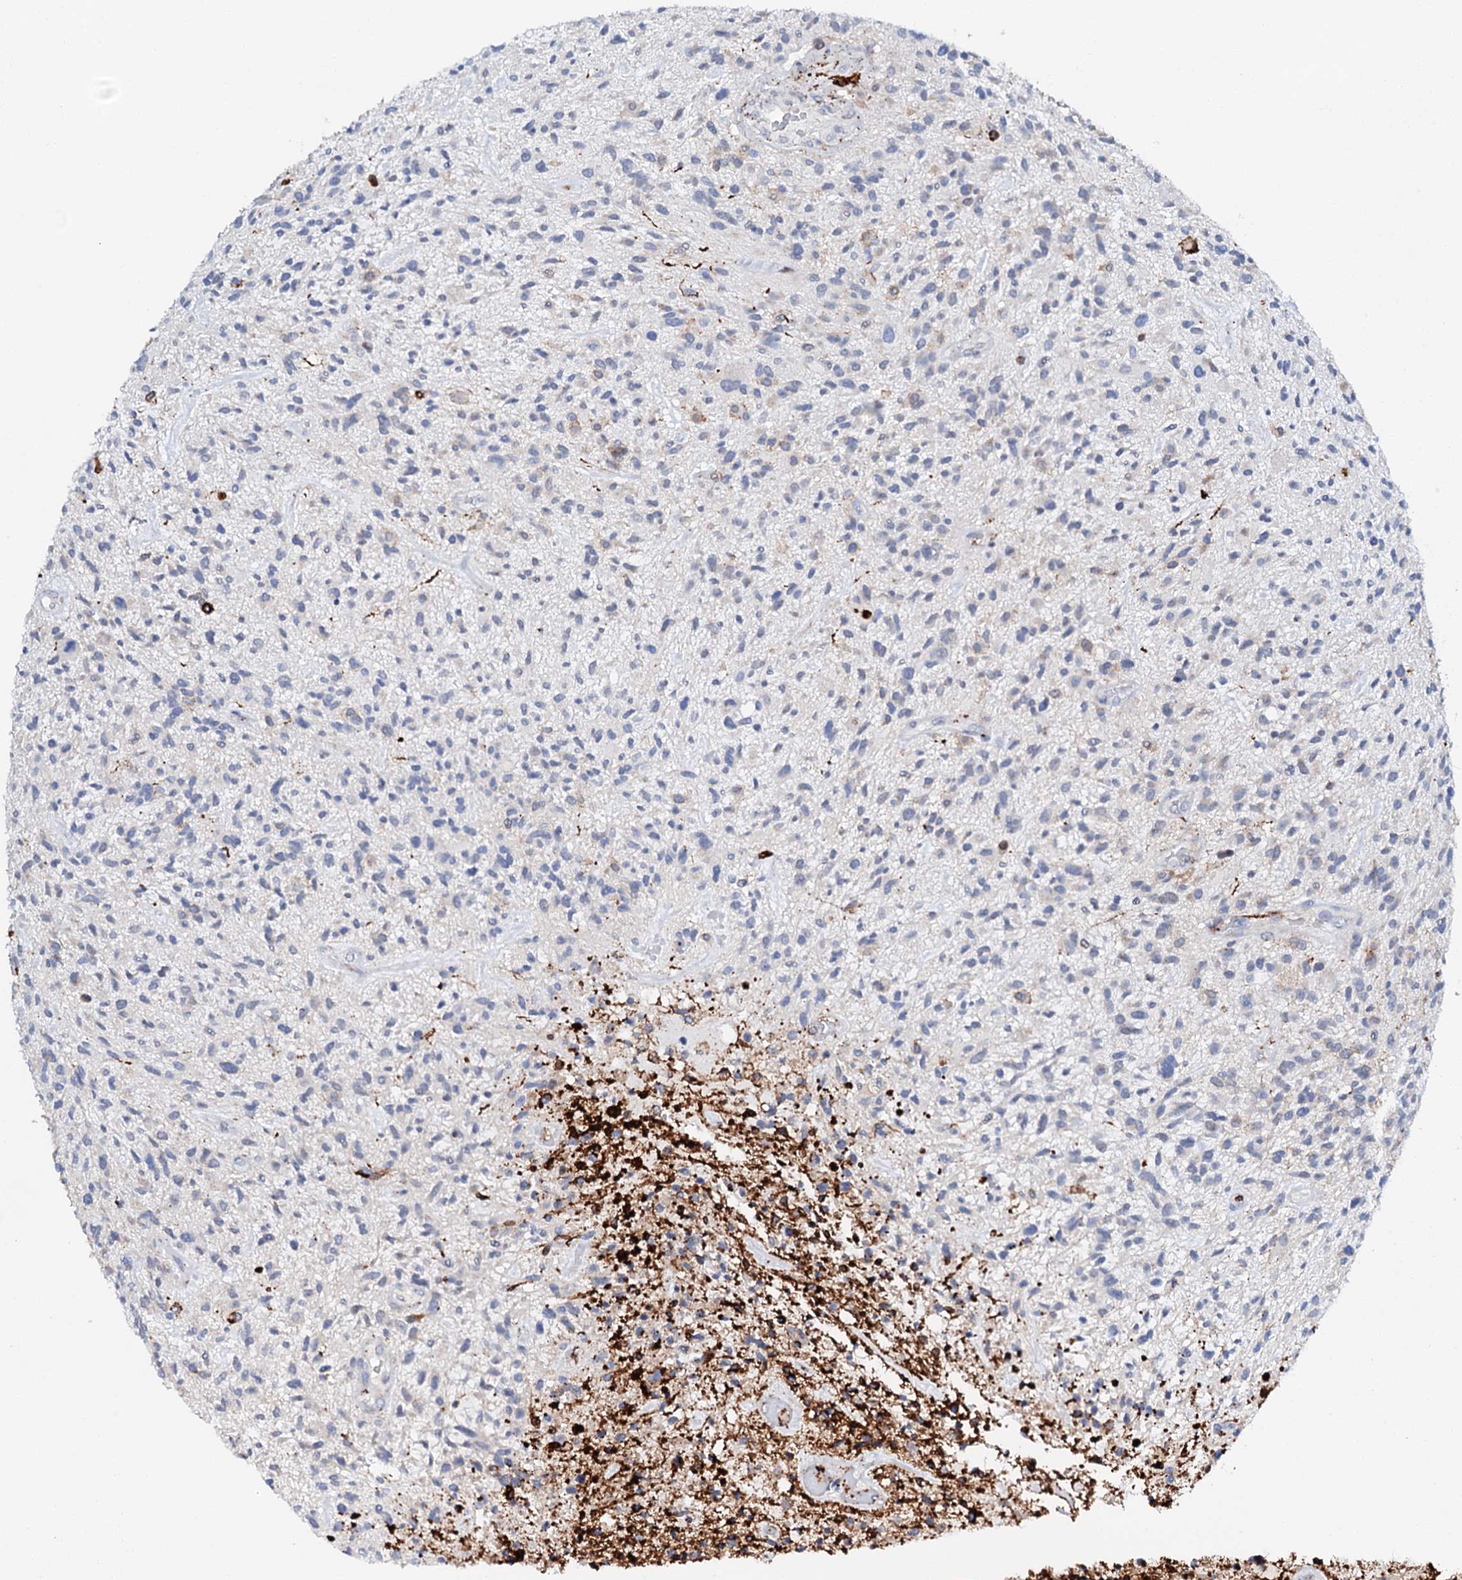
{"staining": {"intensity": "negative", "quantity": "none", "location": "none"}, "tissue": "glioma", "cell_type": "Tumor cells", "image_type": "cancer", "snomed": [{"axis": "morphology", "description": "Glioma, malignant, High grade"}, {"axis": "topography", "description": "Brain"}], "caption": "There is no significant positivity in tumor cells of malignant glioma (high-grade).", "gene": "MED13L", "patient": {"sex": "male", "age": 47}}